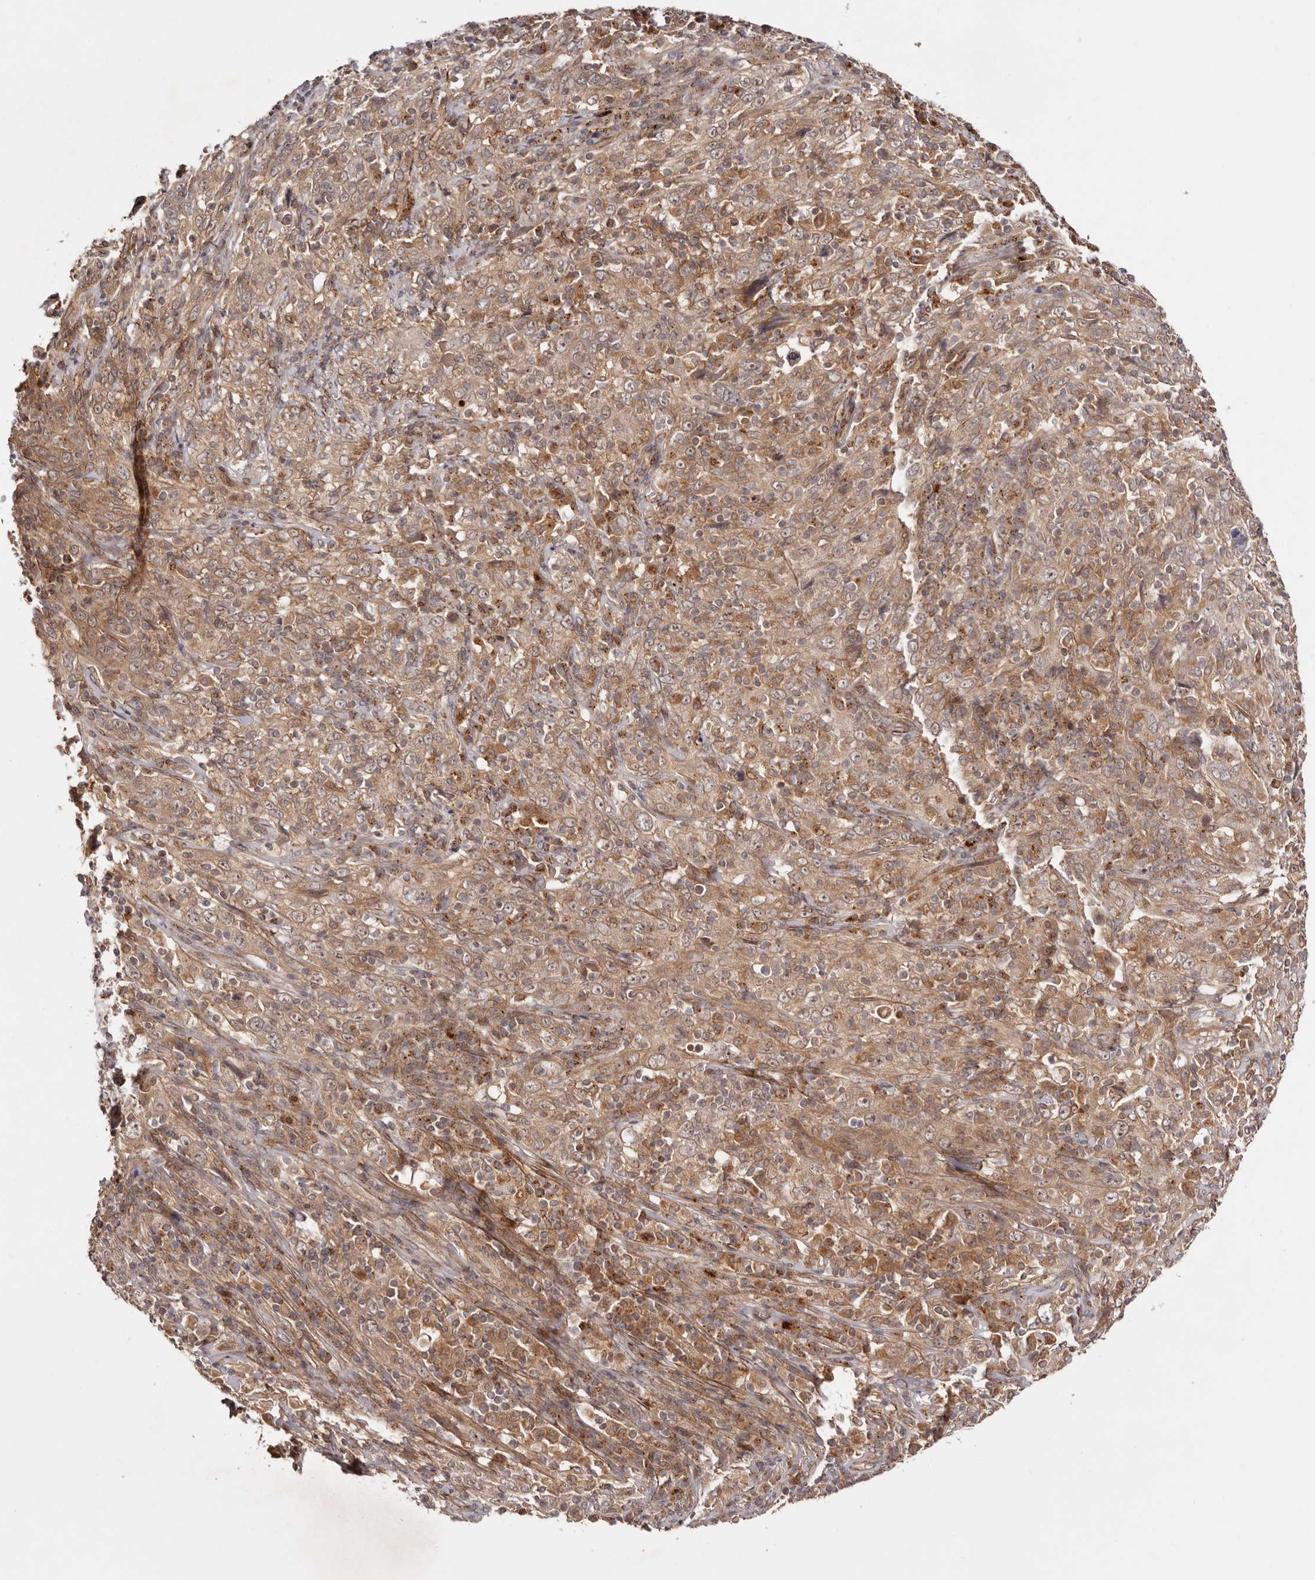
{"staining": {"intensity": "moderate", "quantity": ">75%", "location": "cytoplasmic/membranous"}, "tissue": "cervical cancer", "cell_type": "Tumor cells", "image_type": "cancer", "snomed": [{"axis": "morphology", "description": "Squamous cell carcinoma, NOS"}, {"axis": "topography", "description": "Cervix"}], "caption": "Human cervical cancer (squamous cell carcinoma) stained with a protein marker exhibits moderate staining in tumor cells.", "gene": "MICAL2", "patient": {"sex": "female", "age": 46}}